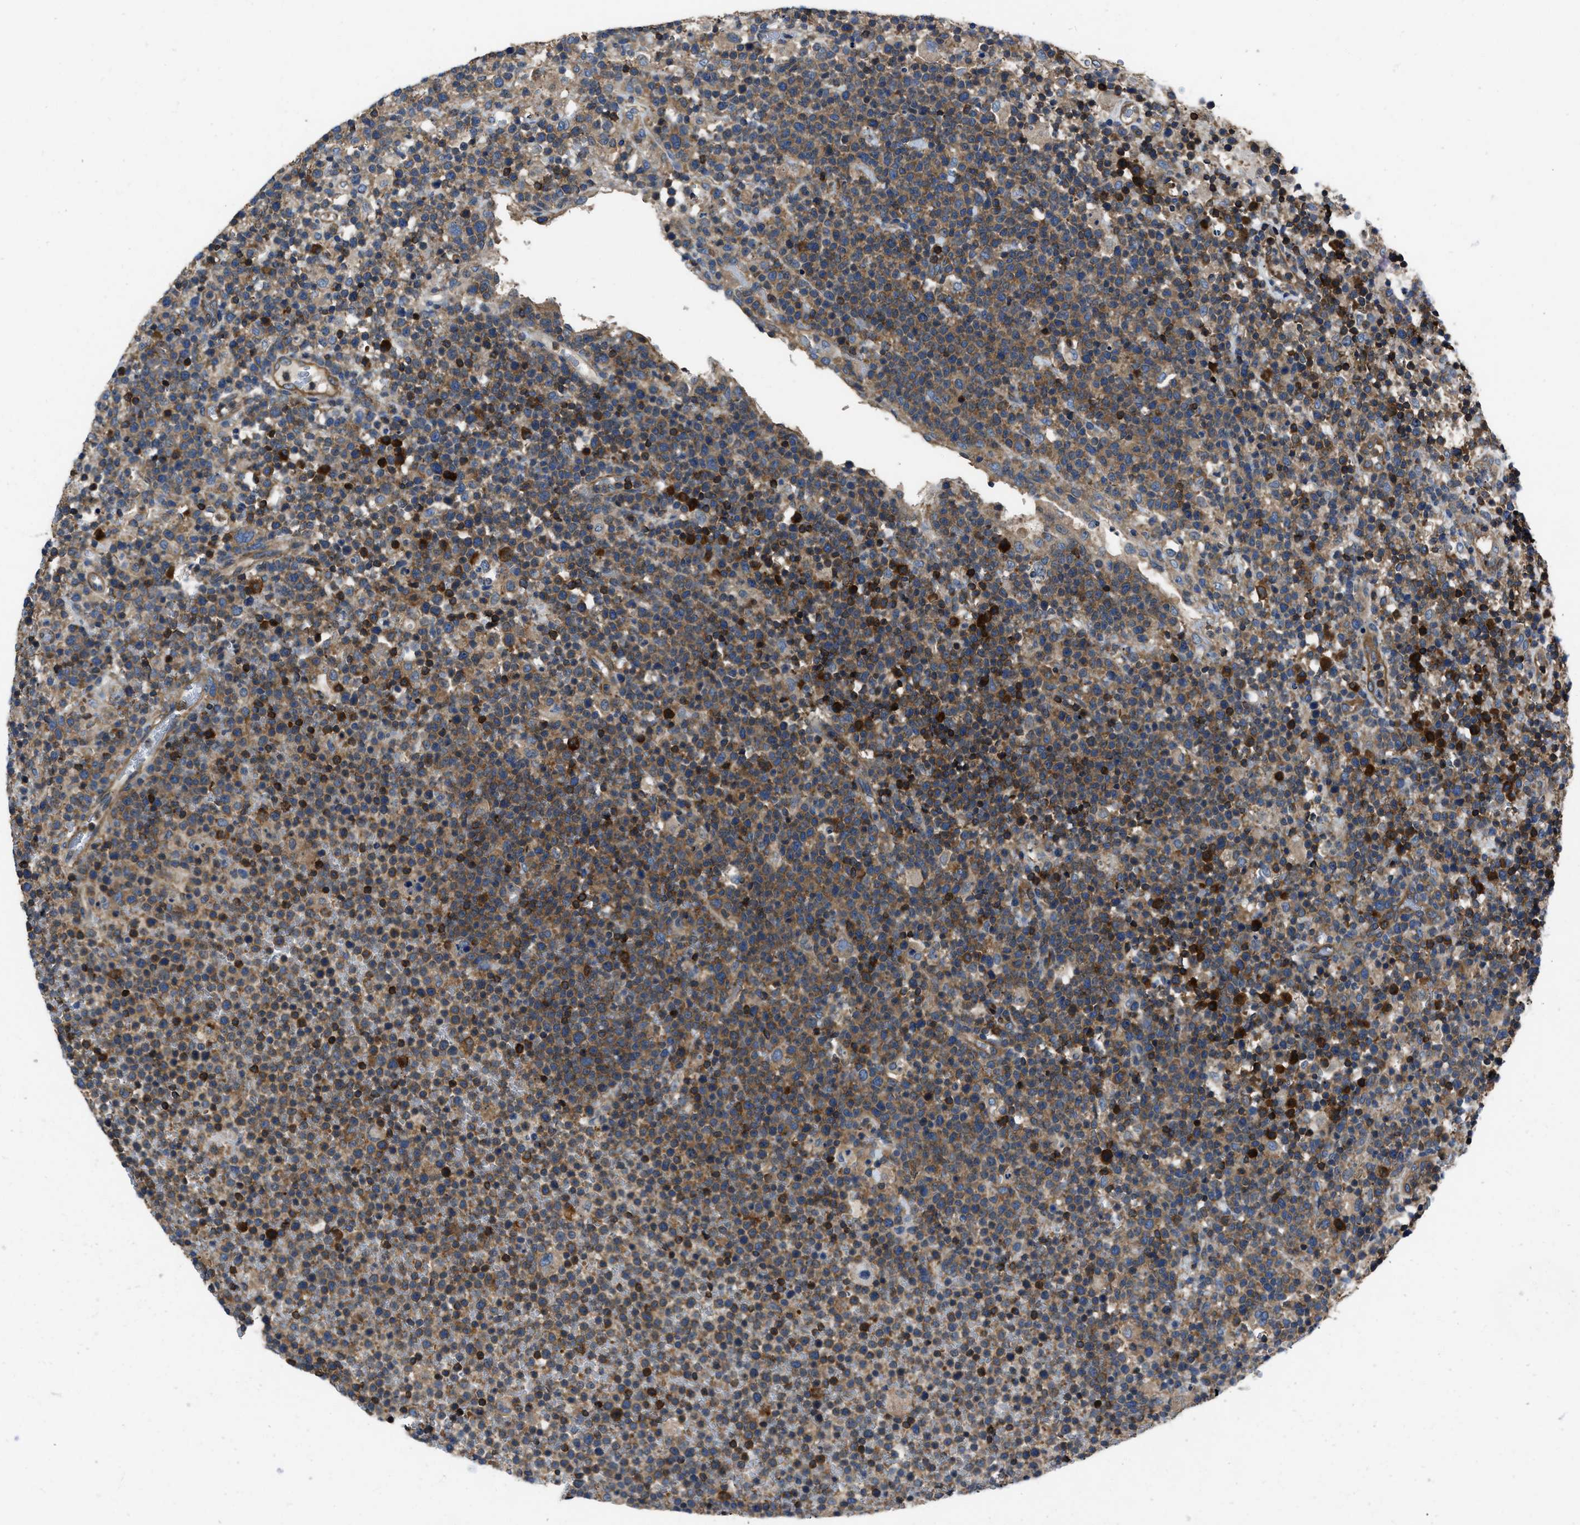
{"staining": {"intensity": "moderate", "quantity": ">75%", "location": "cytoplasmic/membranous"}, "tissue": "lymphoma", "cell_type": "Tumor cells", "image_type": "cancer", "snomed": [{"axis": "morphology", "description": "Malignant lymphoma, non-Hodgkin's type, High grade"}, {"axis": "topography", "description": "Lymph node"}], "caption": "This photomicrograph displays malignant lymphoma, non-Hodgkin's type (high-grade) stained with immunohistochemistry to label a protein in brown. The cytoplasmic/membranous of tumor cells show moderate positivity for the protein. Nuclei are counter-stained blue.", "gene": "YARS1", "patient": {"sex": "male", "age": 61}}